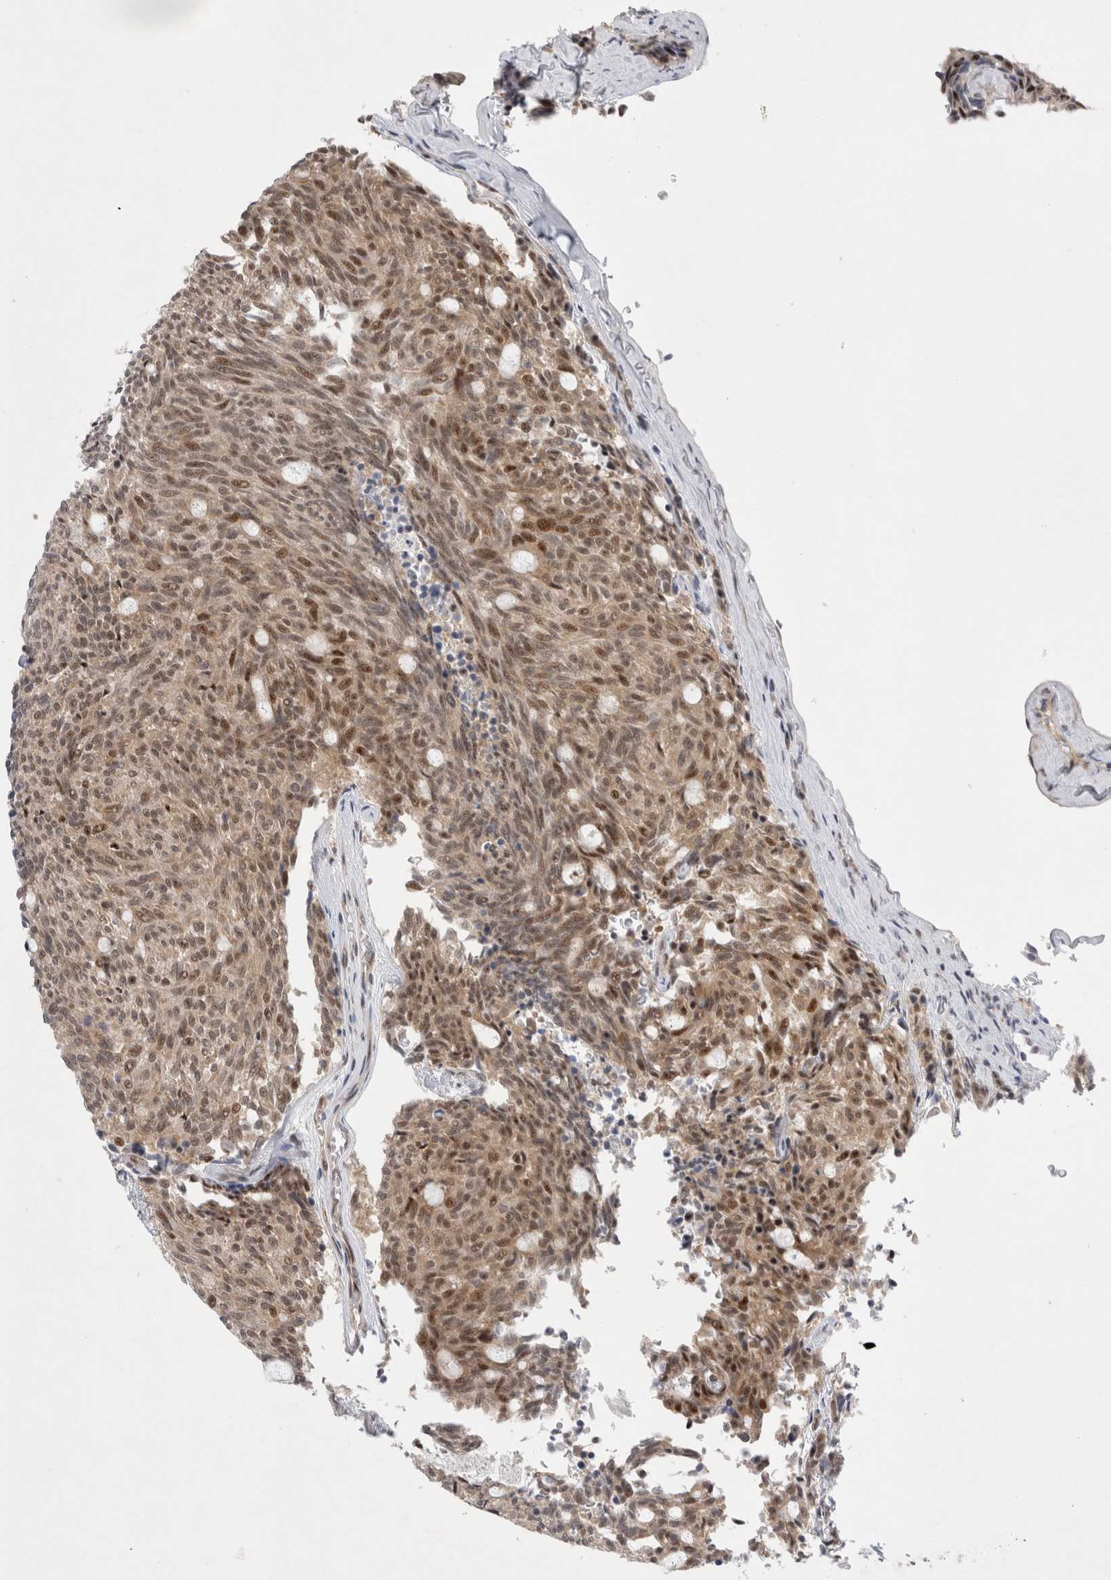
{"staining": {"intensity": "moderate", "quantity": ">75%", "location": "cytoplasmic/membranous,nuclear"}, "tissue": "carcinoid", "cell_type": "Tumor cells", "image_type": "cancer", "snomed": [{"axis": "morphology", "description": "Carcinoid, malignant, NOS"}, {"axis": "topography", "description": "Pancreas"}], "caption": "Immunohistochemical staining of carcinoid exhibits medium levels of moderate cytoplasmic/membranous and nuclear protein expression in about >75% of tumor cells.", "gene": "WIPF2", "patient": {"sex": "female", "age": 54}}